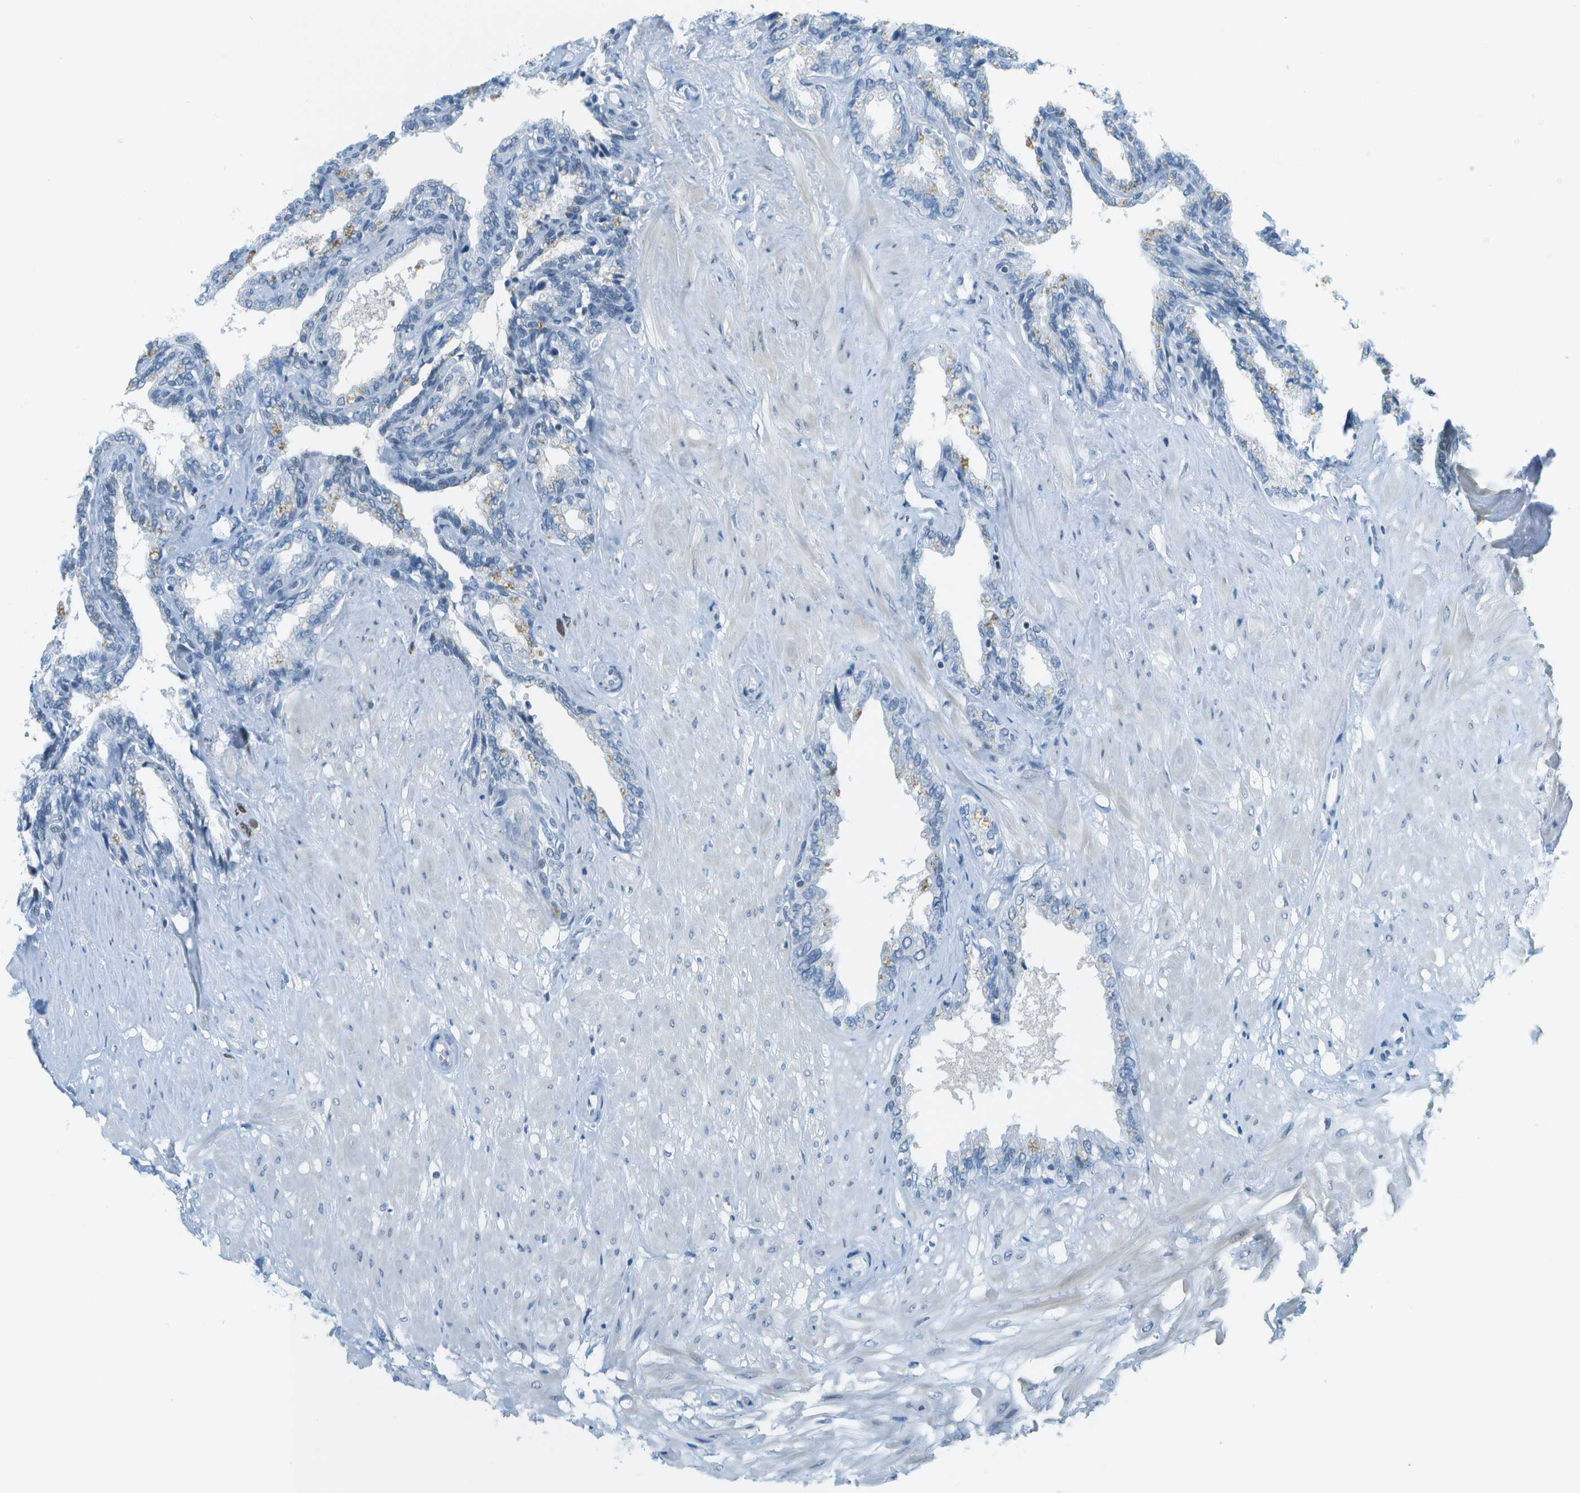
{"staining": {"intensity": "negative", "quantity": "none", "location": "none"}, "tissue": "seminal vesicle", "cell_type": "Glandular cells", "image_type": "normal", "snomed": [{"axis": "morphology", "description": "Normal tissue, NOS"}, {"axis": "topography", "description": "Seminal veicle"}], "caption": "Image shows no significant protein expression in glandular cells of unremarkable seminal vesicle.", "gene": "NEK11", "patient": {"sex": "male", "age": 46}}